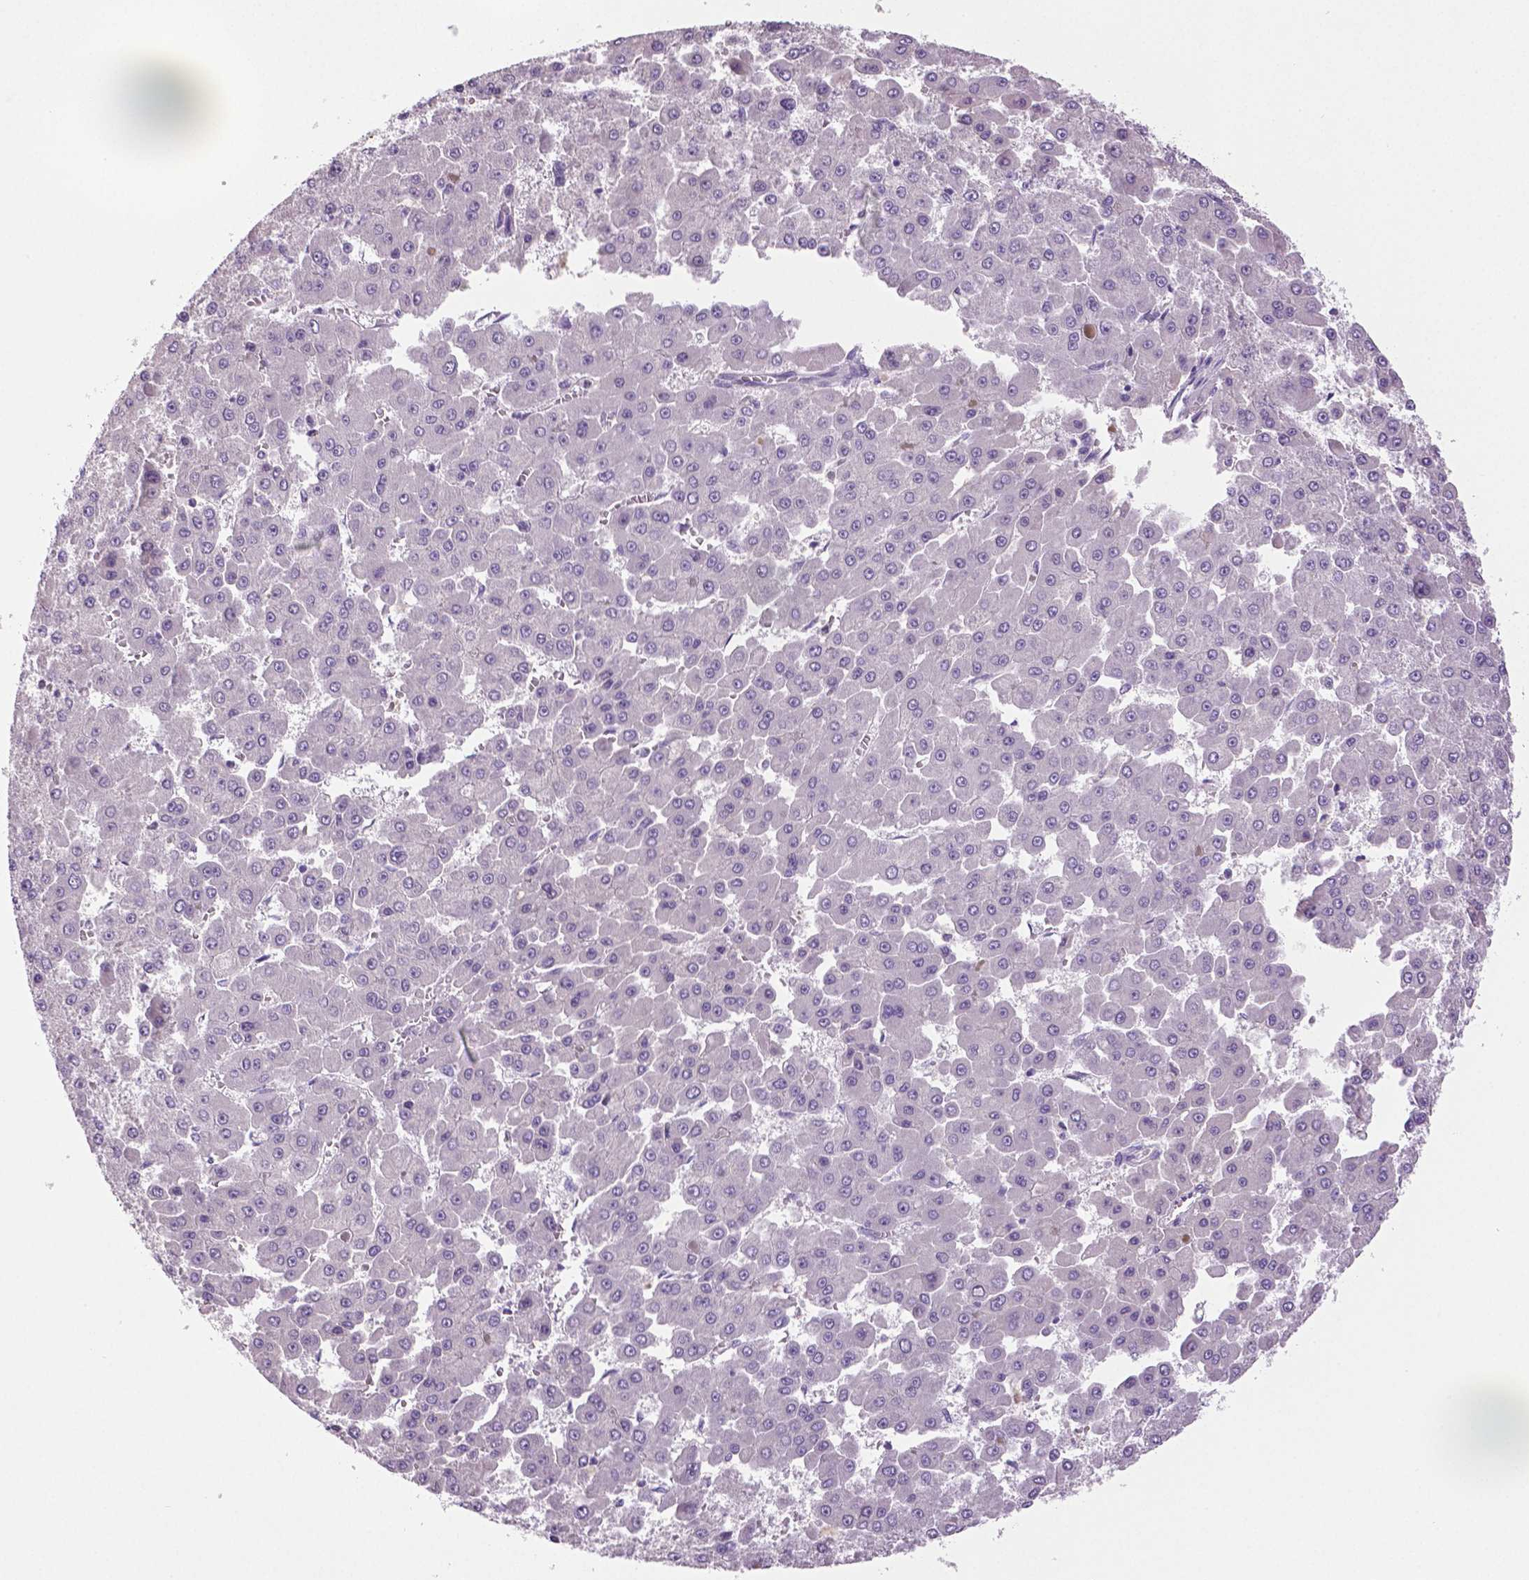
{"staining": {"intensity": "negative", "quantity": "none", "location": "none"}, "tissue": "liver cancer", "cell_type": "Tumor cells", "image_type": "cancer", "snomed": [{"axis": "morphology", "description": "Carcinoma, Hepatocellular, NOS"}, {"axis": "topography", "description": "Liver"}], "caption": "Immunohistochemistry image of human liver cancer (hepatocellular carcinoma) stained for a protein (brown), which shows no positivity in tumor cells.", "gene": "DNAH12", "patient": {"sex": "male", "age": 78}}